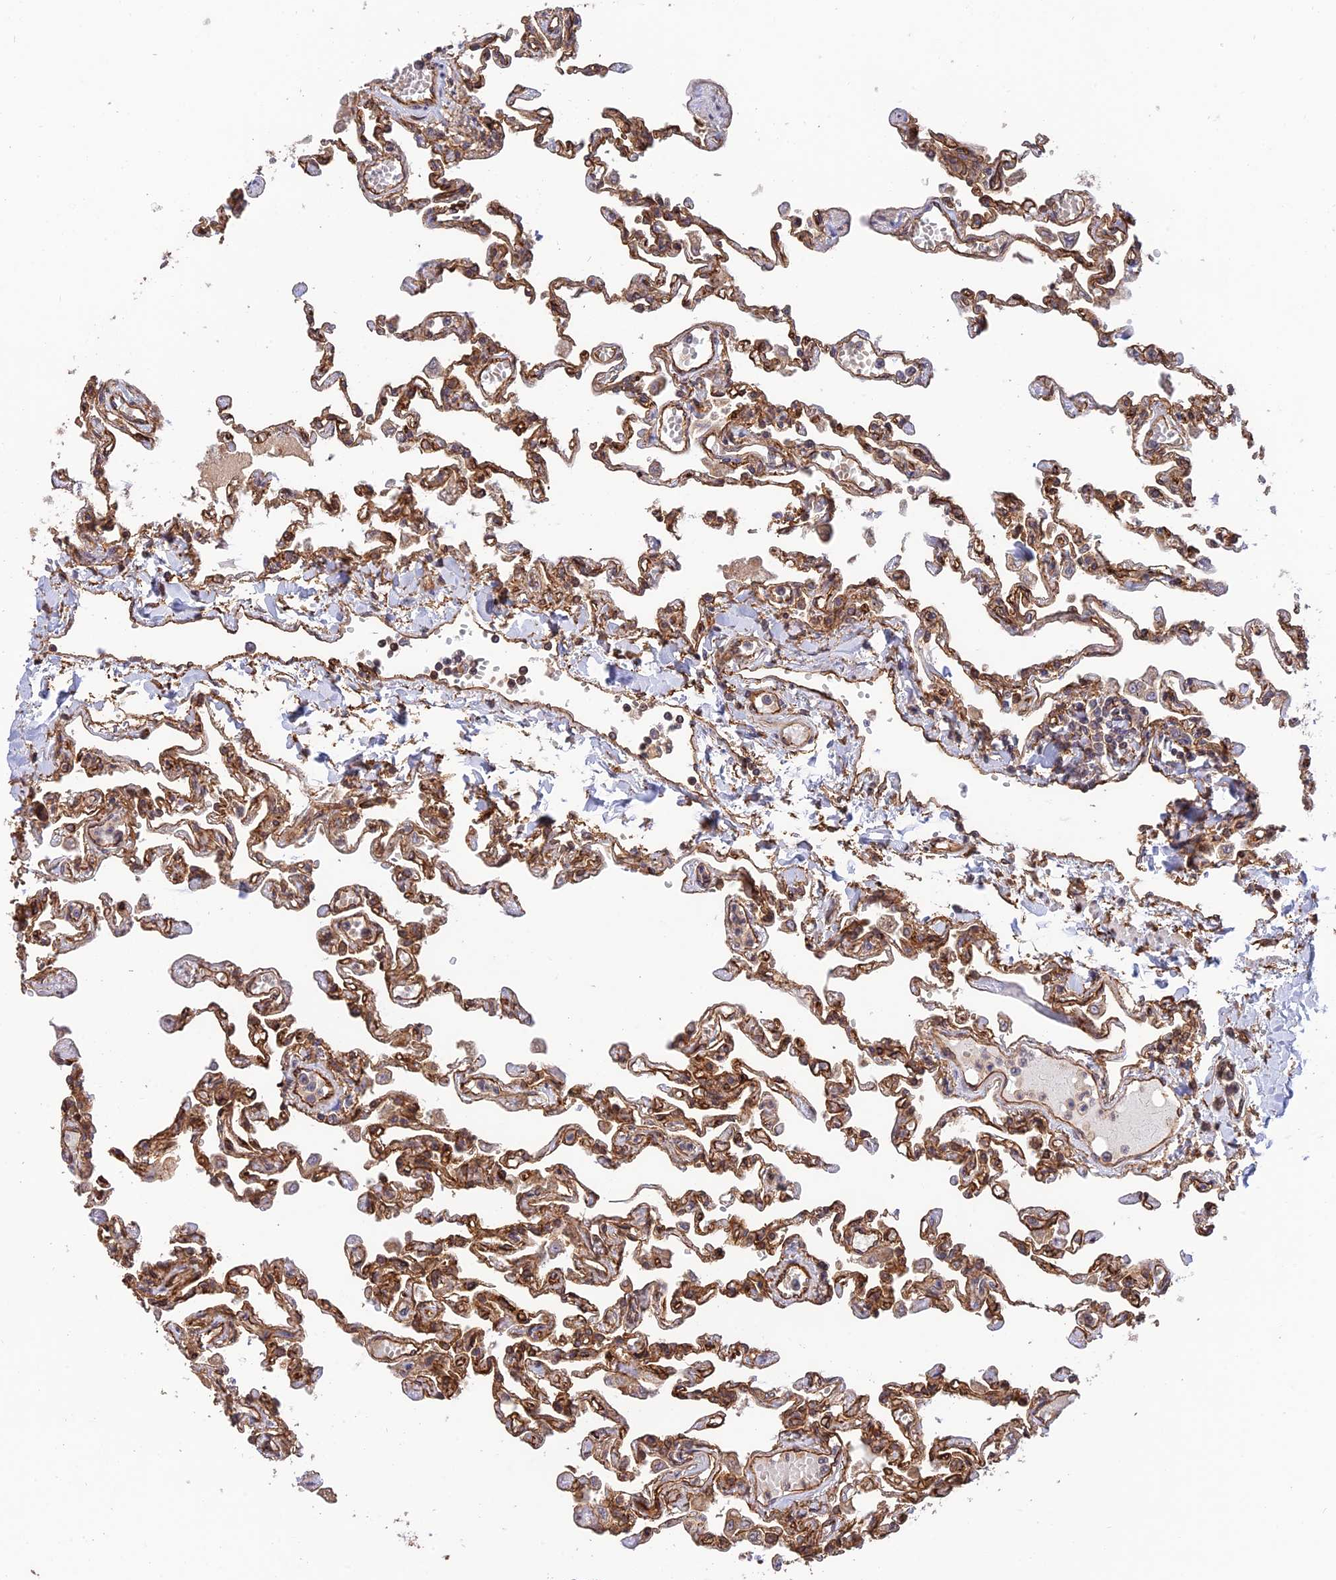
{"staining": {"intensity": "strong", "quantity": ">75%", "location": "cytoplasmic/membranous"}, "tissue": "lung", "cell_type": "Alveolar cells", "image_type": "normal", "snomed": [{"axis": "morphology", "description": "Normal tissue, NOS"}, {"axis": "topography", "description": "Lung"}], "caption": "Immunohistochemical staining of normal lung displays high levels of strong cytoplasmic/membranous expression in about >75% of alveolar cells. (DAB IHC, brown staining for protein, blue staining for nuclei).", "gene": "HOMER2", "patient": {"sex": "male", "age": 21}}